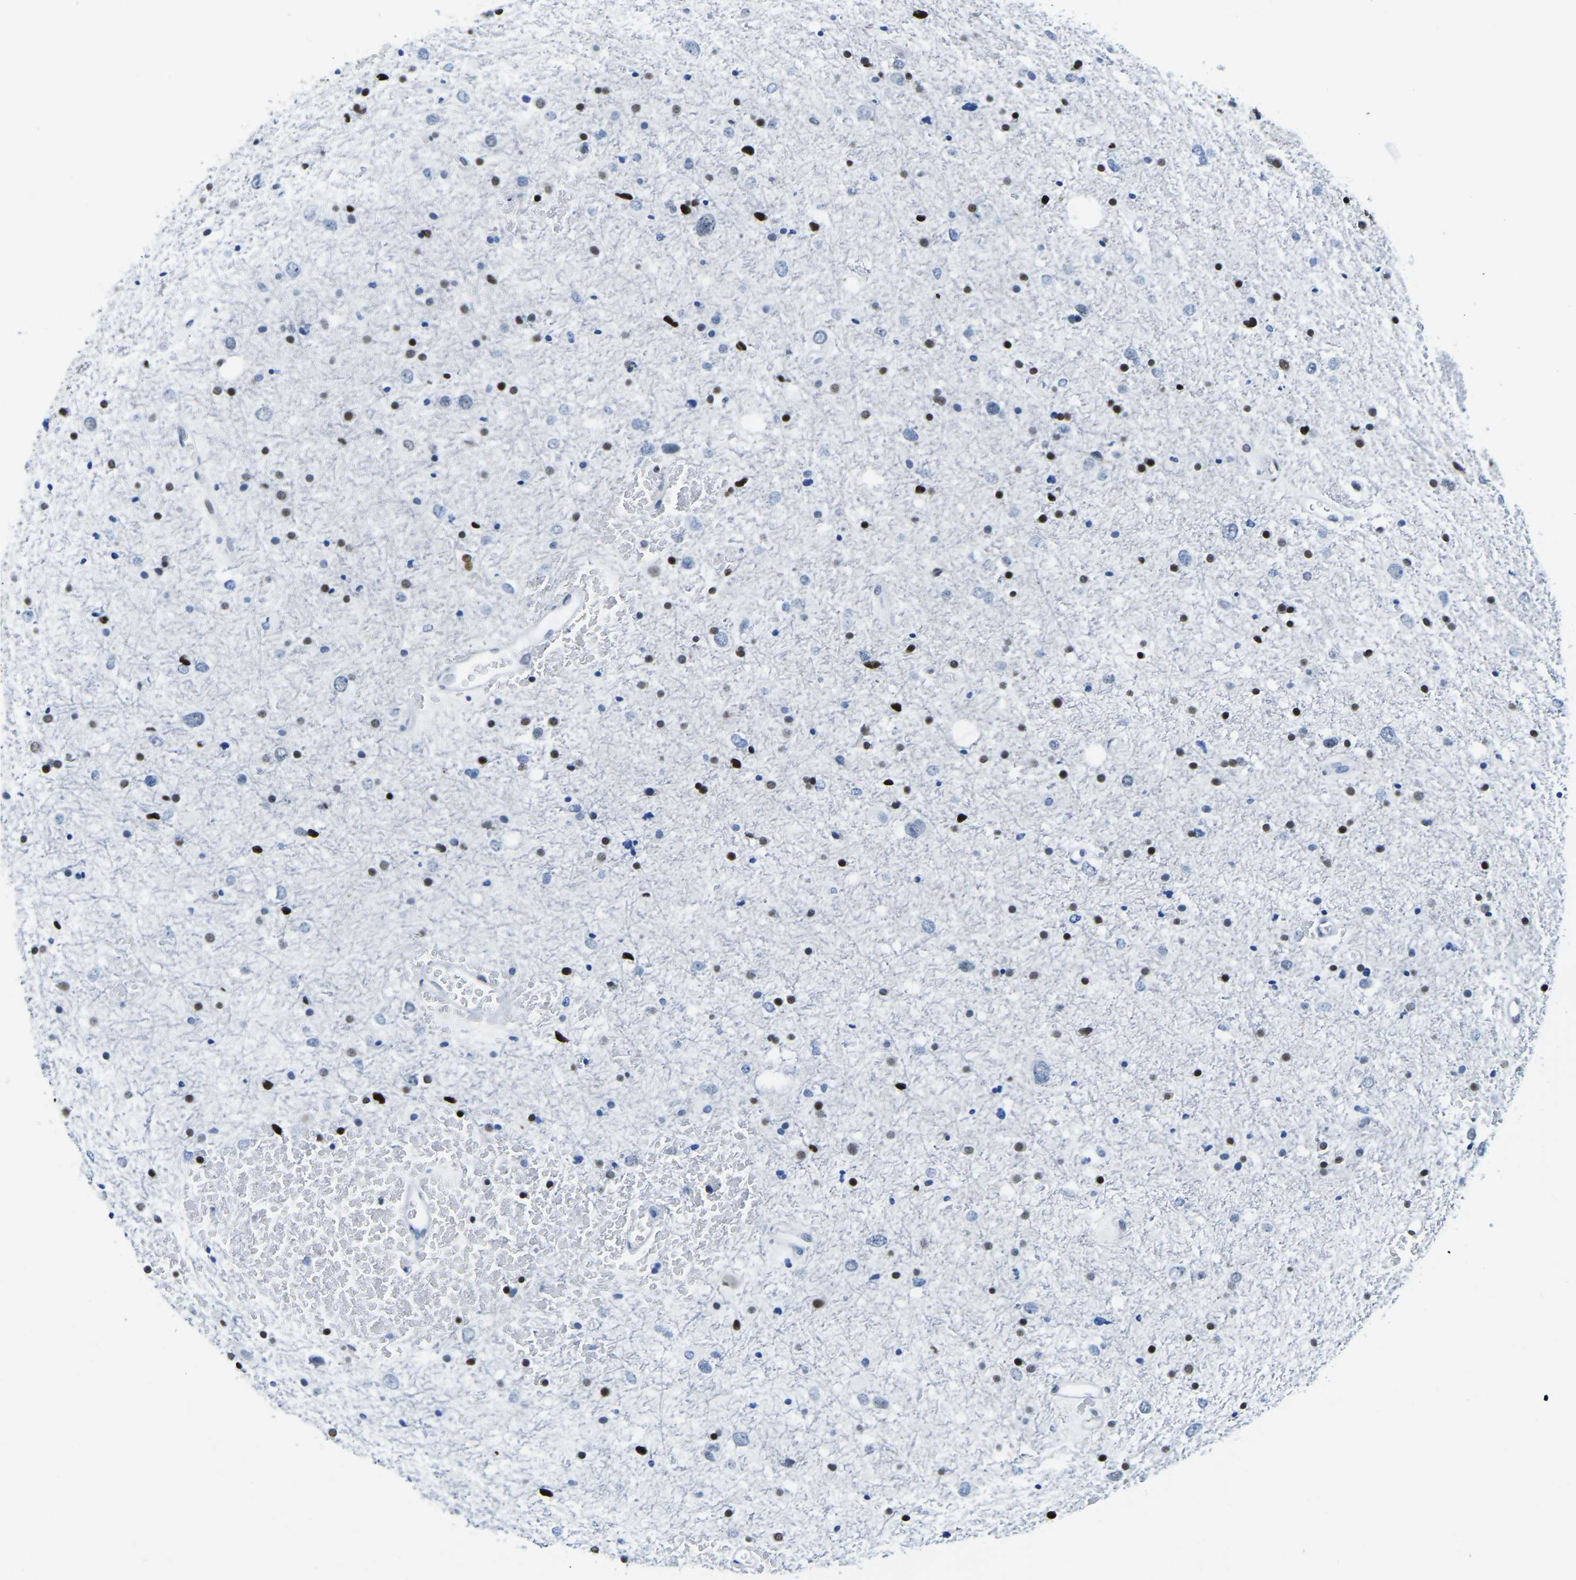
{"staining": {"intensity": "moderate", "quantity": "<25%", "location": "nuclear"}, "tissue": "glioma", "cell_type": "Tumor cells", "image_type": "cancer", "snomed": [{"axis": "morphology", "description": "Glioma, malignant, Low grade"}, {"axis": "topography", "description": "Brain"}], "caption": "Malignant glioma (low-grade) stained with DAB IHC demonstrates low levels of moderate nuclear positivity in approximately <25% of tumor cells. The protein of interest is shown in brown color, while the nuclei are stained blue.", "gene": "UBA1", "patient": {"sex": "female", "age": 37}}